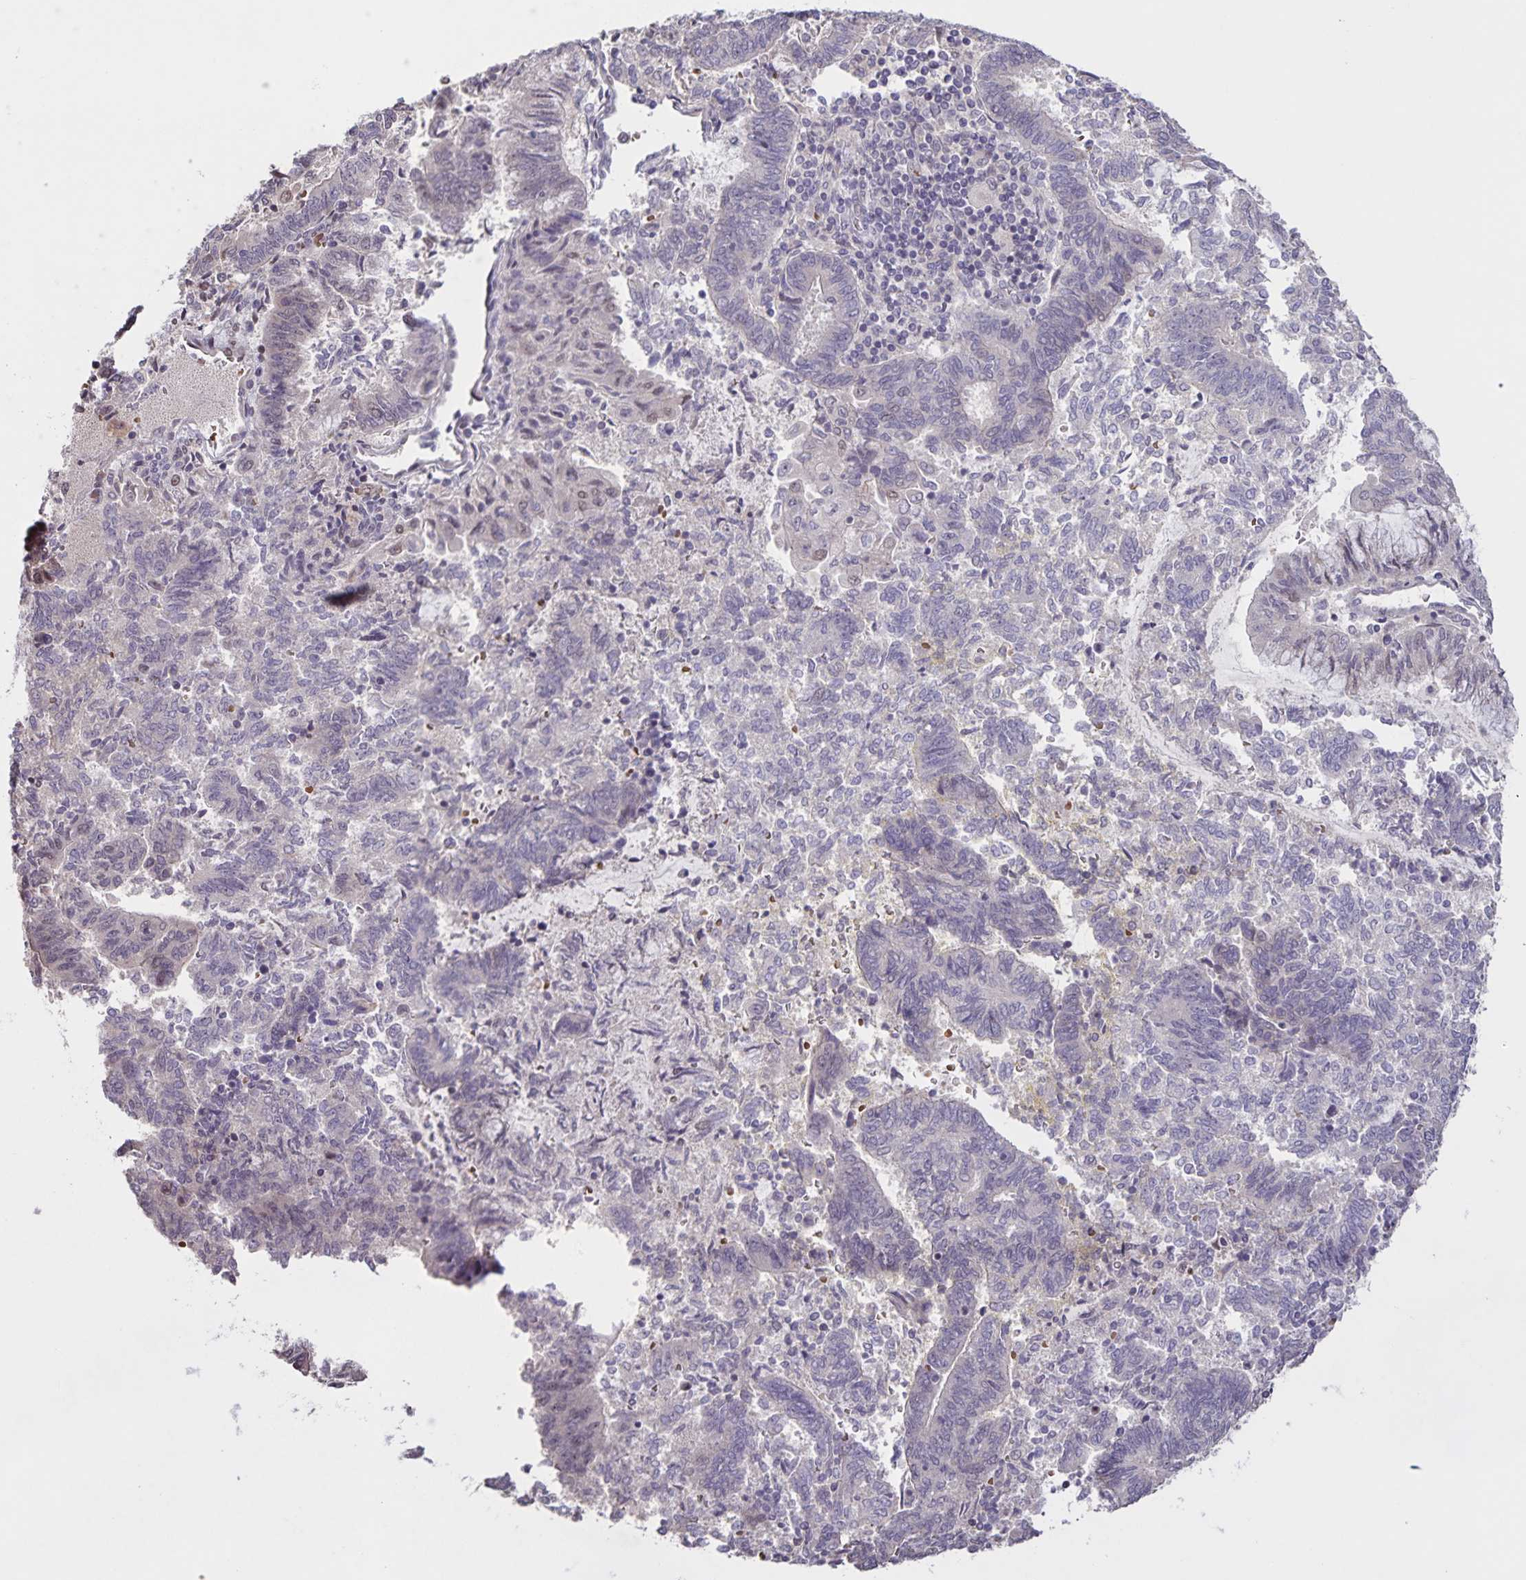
{"staining": {"intensity": "weak", "quantity": "<25%", "location": "nuclear"}, "tissue": "endometrial cancer", "cell_type": "Tumor cells", "image_type": "cancer", "snomed": [{"axis": "morphology", "description": "Adenocarcinoma, NOS"}, {"axis": "topography", "description": "Endometrium"}], "caption": "Tumor cells show no significant positivity in adenocarcinoma (endometrial). (DAB immunohistochemistry (IHC) visualized using brightfield microscopy, high magnification).", "gene": "GDF2", "patient": {"sex": "female", "age": 65}}